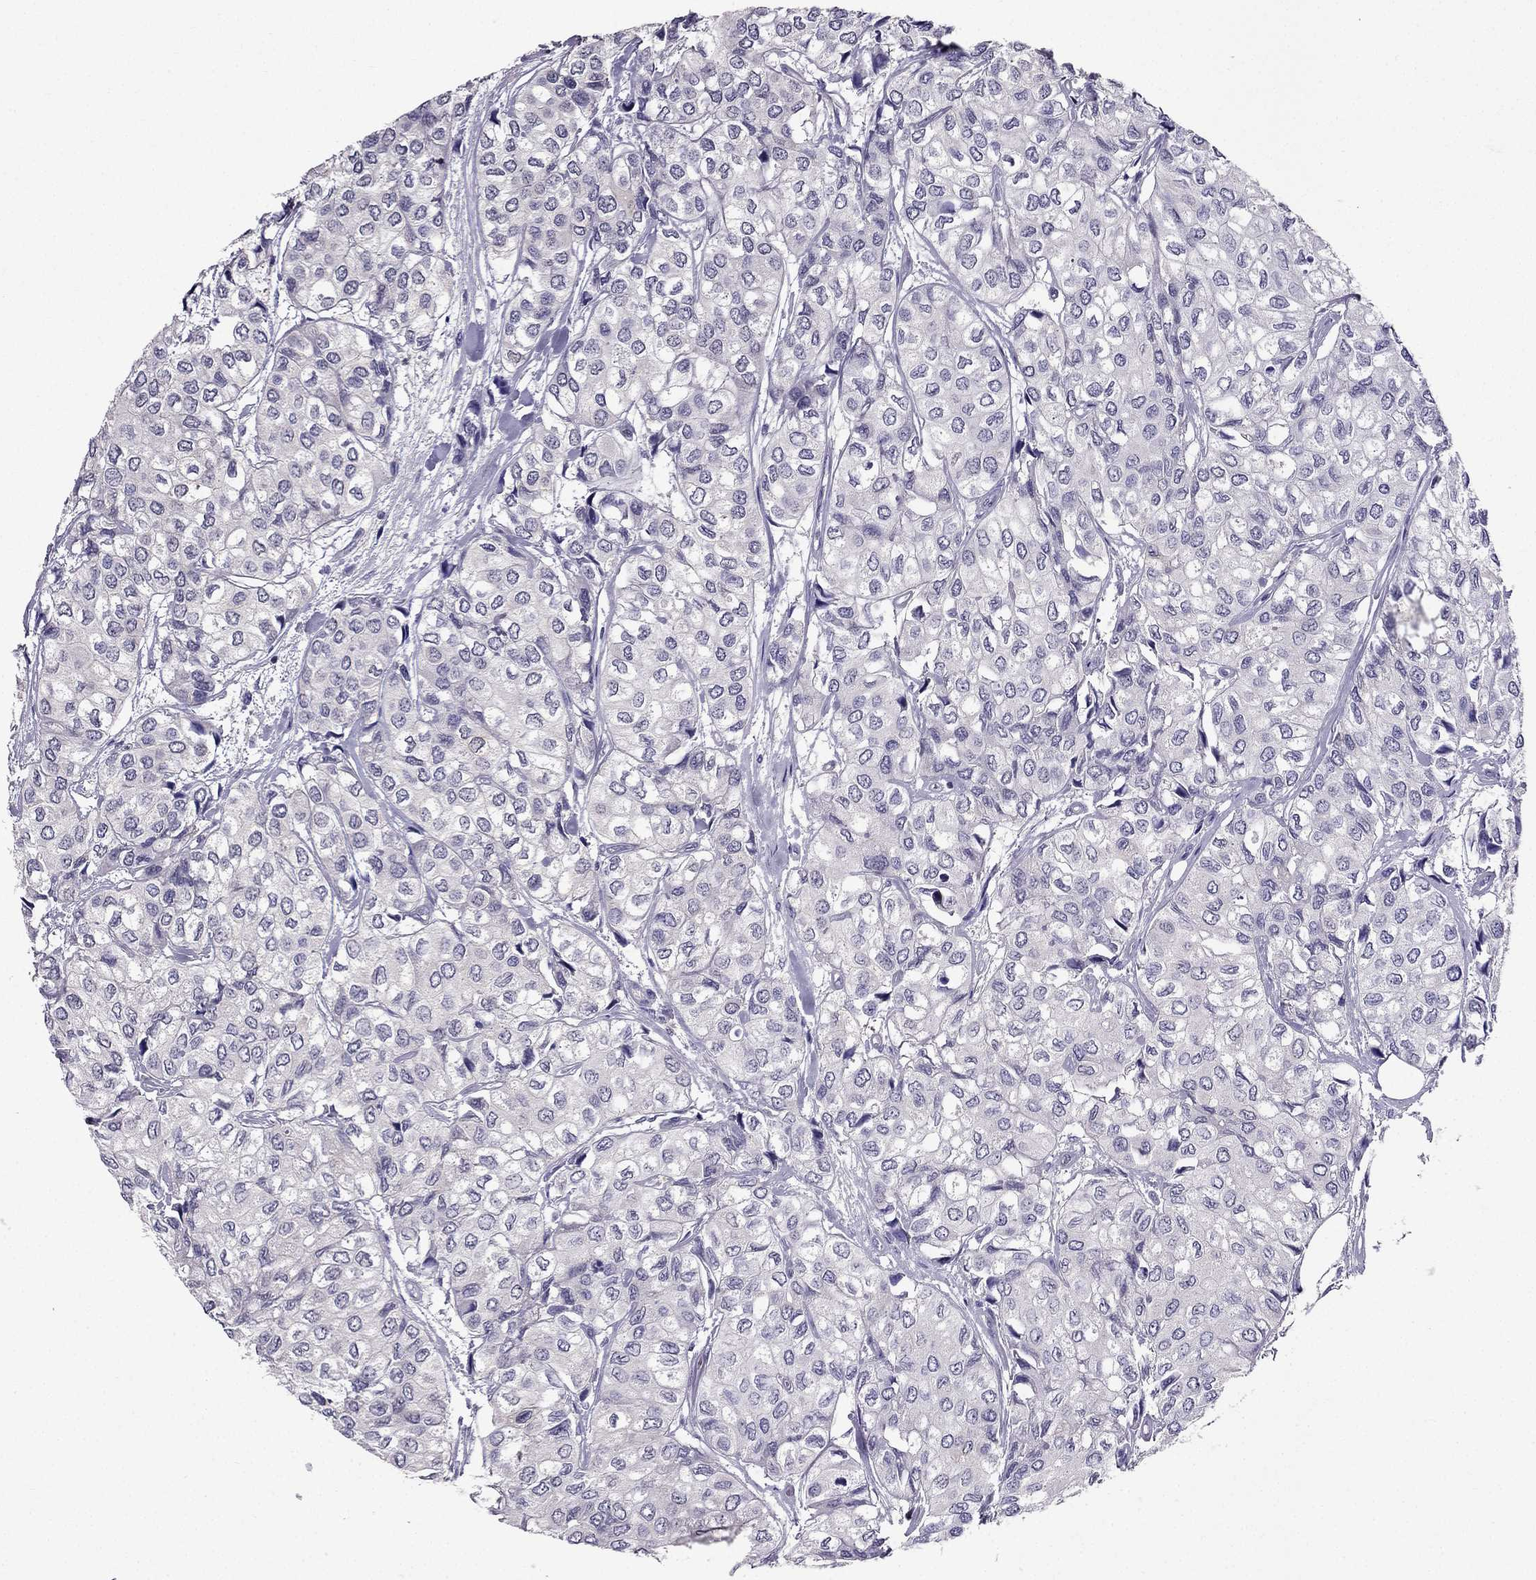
{"staining": {"intensity": "negative", "quantity": "none", "location": "none"}, "tissue": "urothelial cancer", "cell_type": "Tumor cells", "image_type": "cancer", "snomed": [{"axis": "morphology", "description": "Urothelial carcinoma, High grade"}, {"axis": "topography", "description": "Urinary bladder"}], "caption": "DAB immunohistochemical staining of urothelial cancer shows no significant expression in tumor cells.", "gene": "AAK1", "patient": {"sex": "male", "age": 73}}